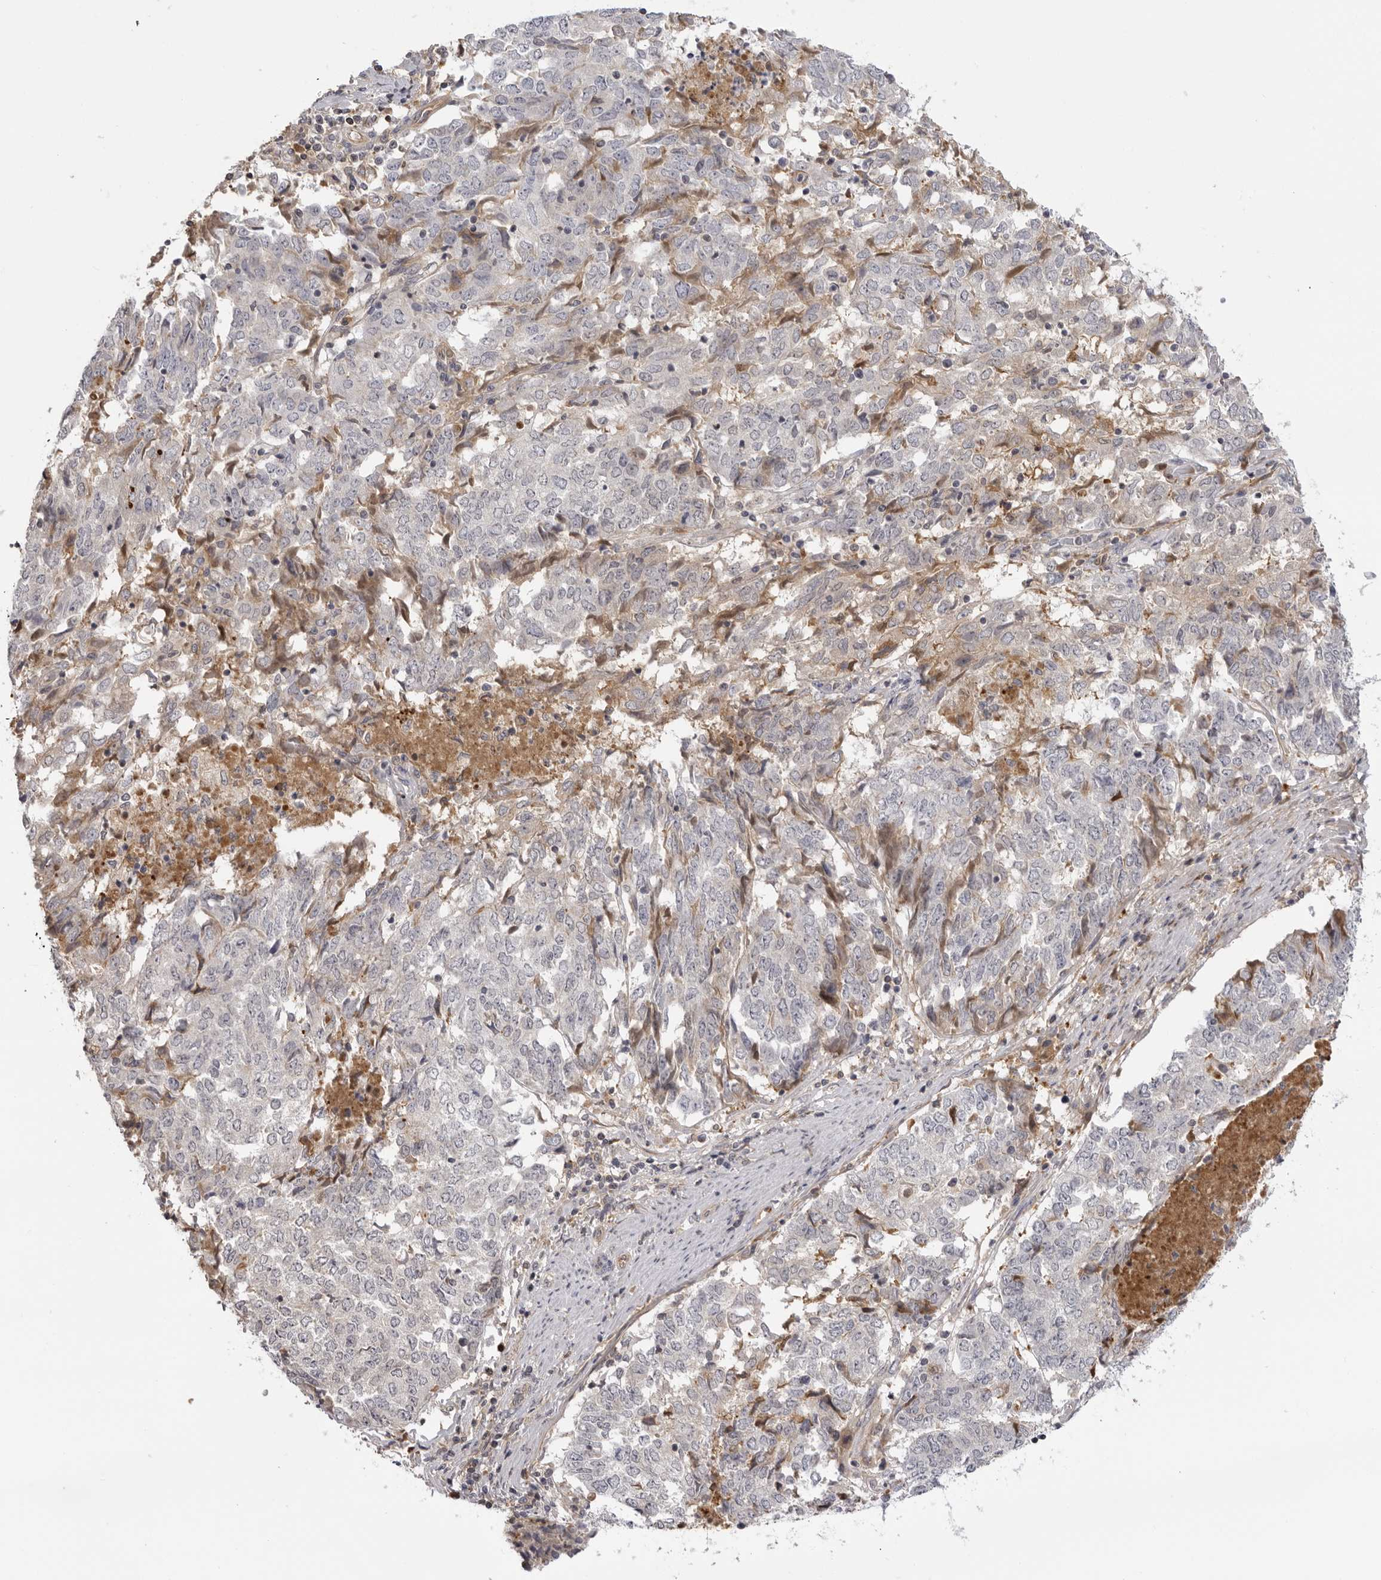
{"staining": {"intensity": "negative", "quantity": "none", "location": "none"}, "tissue": "endometrial cancer", "cell_type": "Tumor cells", "image_type": "cancer", "snomed": [{"axis": "morphology", "description": "Adenocarcinoma, NOS"}, {"axis": "topography", "description": "Endometrium"}], "caption": "The micrograph demonstrates no staining of tumor cells in endometrial adenocarcinoma.", "gene": "PLEKHF2", "patient": {"sex": "female", "age": 80}}